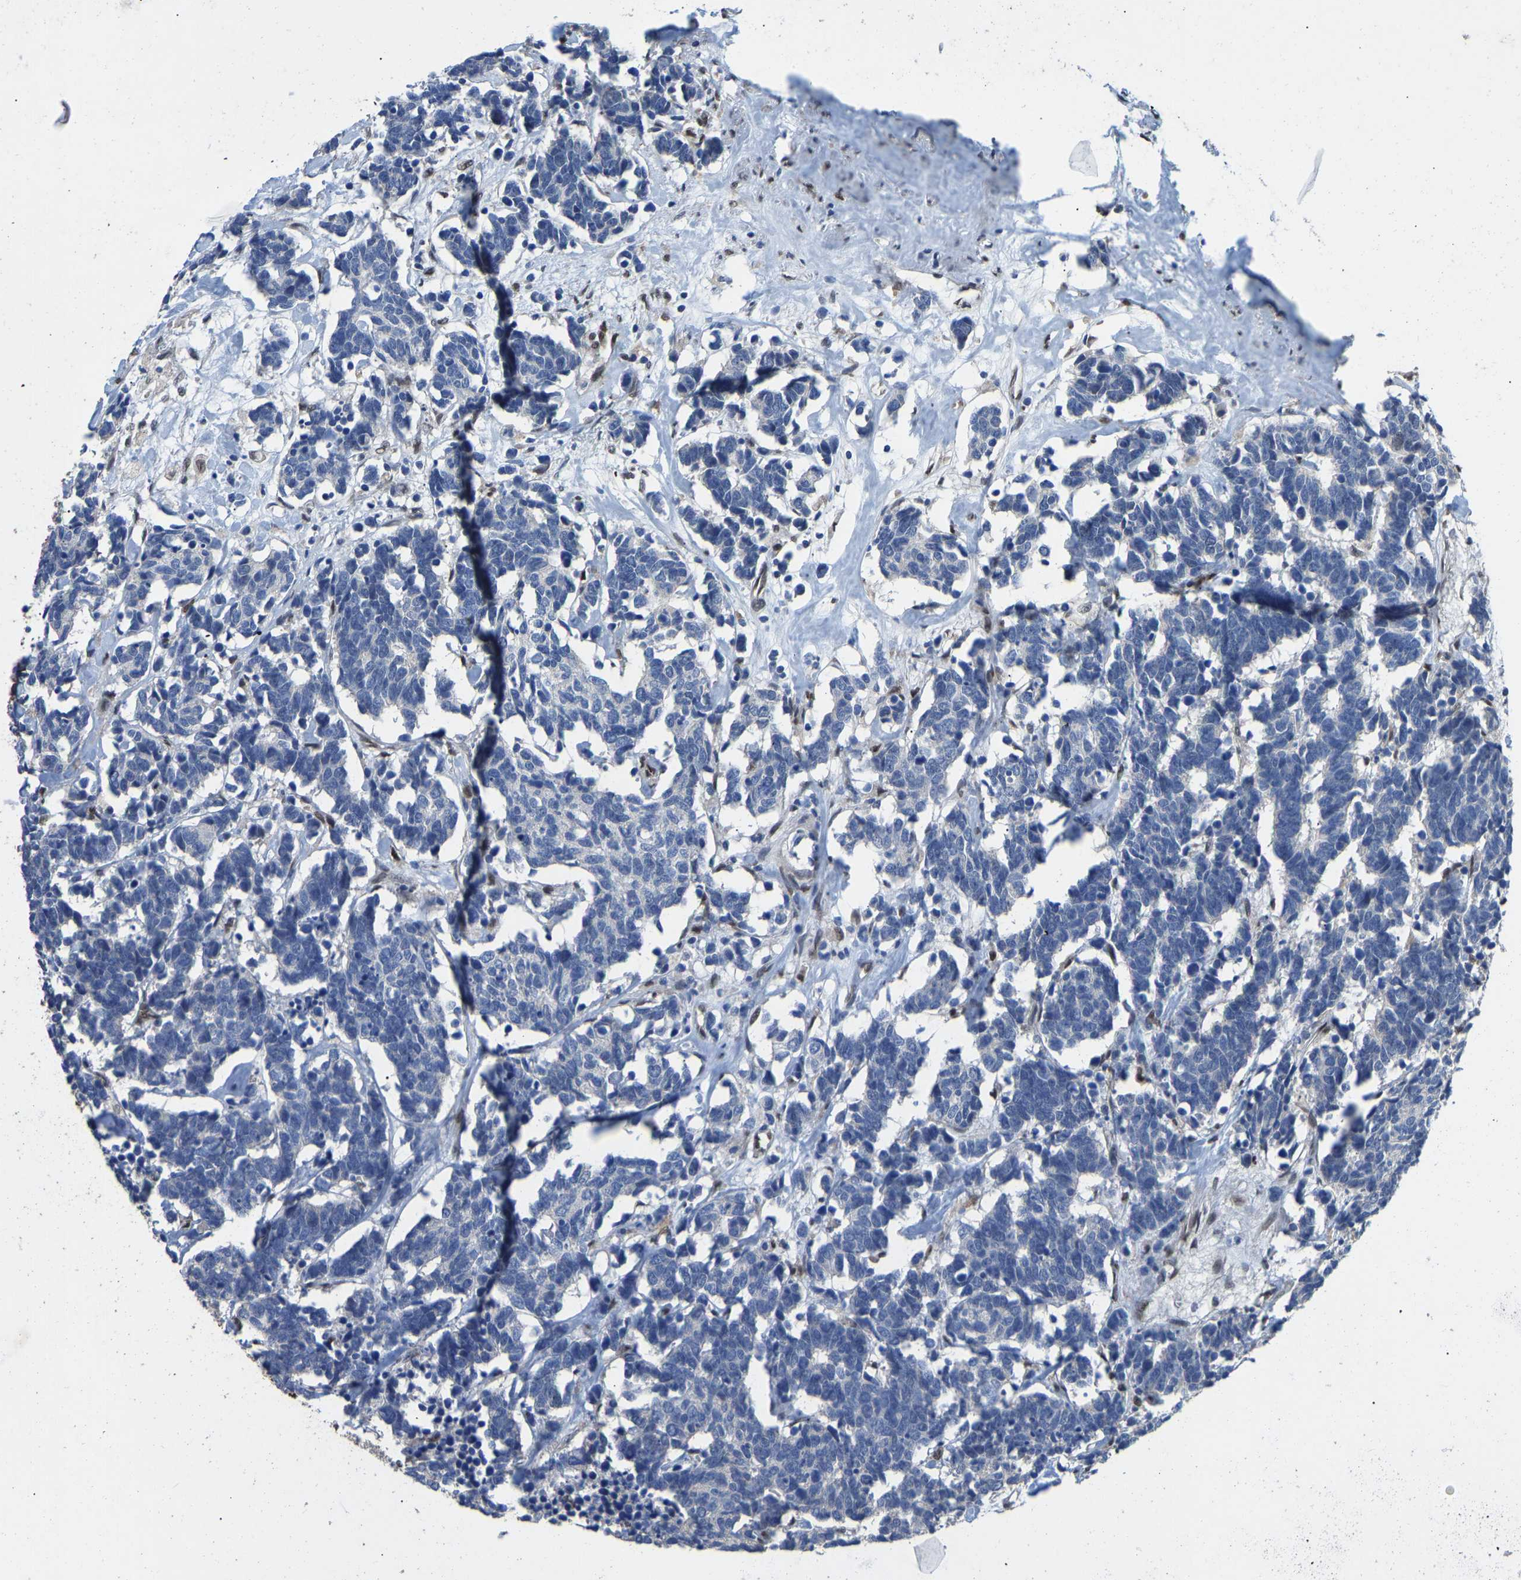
{"staining": {"intensity": "negative", "quantity": "none", "location": "none"}, "tissue": "carcinoid", "cell_type": "Tumor cells", "image_type": "cancer", "snomed": [{"axis": "morphology", "description": "Carcinoma, NOS"}, {"axis": "morphology", "description": "Carcinoid, malignant, NOS"}, {"axis": "topography", "description": "Urinary bladder"}], "caption": "High power microscopy photomicrograph of an immunohistochemistry (IHC) micrograph of carcinoid (malignant), revealing no significant positivity in tumor cells. The staining is performed using DAB (3,3'-diaminobenzidine) brown chromogen with nuclei counter-stained in using hematoxylin.", "gene": "QKI", "patient": {"sex": "male", "age": 57}}